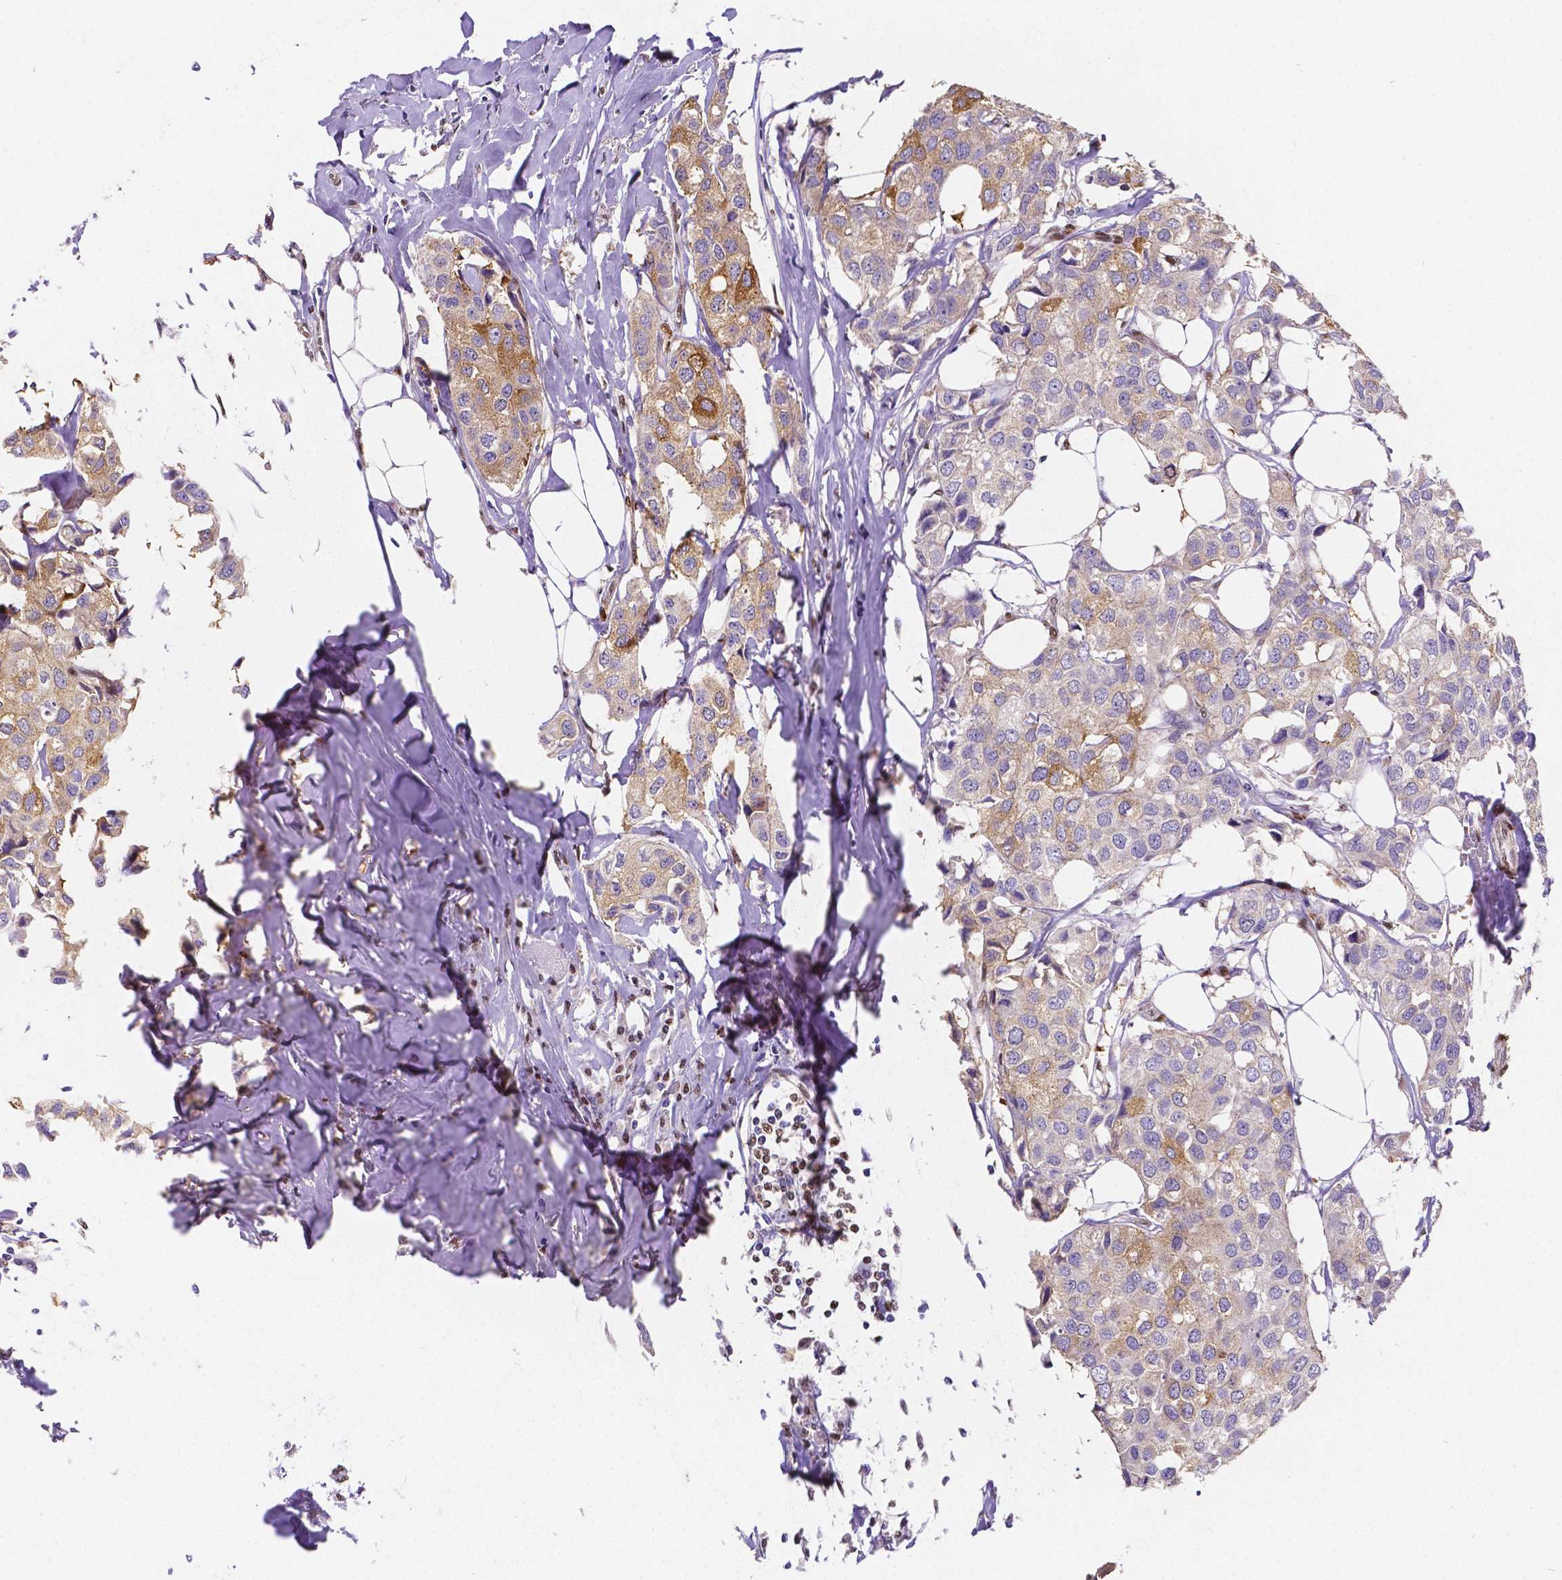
{"staining": {"intensity": "strong", "quantity": "<25%", "location": "cytoplasmic/membranous"}, "tissue": "breast cancer", "cell_type": "Tumor cells", "image_type": "cancer", "snomed": [{"axis": "morphology", "description": "Duct carcinoma"}, {"axis": "topography", "description": "Breast"}], "caption": "About <25% of tumor cells in human breast cancer (intraductal carcinoma) exhibit strong cytoplasmic/membranous protein expression as visualized by brown immunohistochemical staining.", "gene": "MEF2C", "patient": {"sex": "female", "age": 80}}